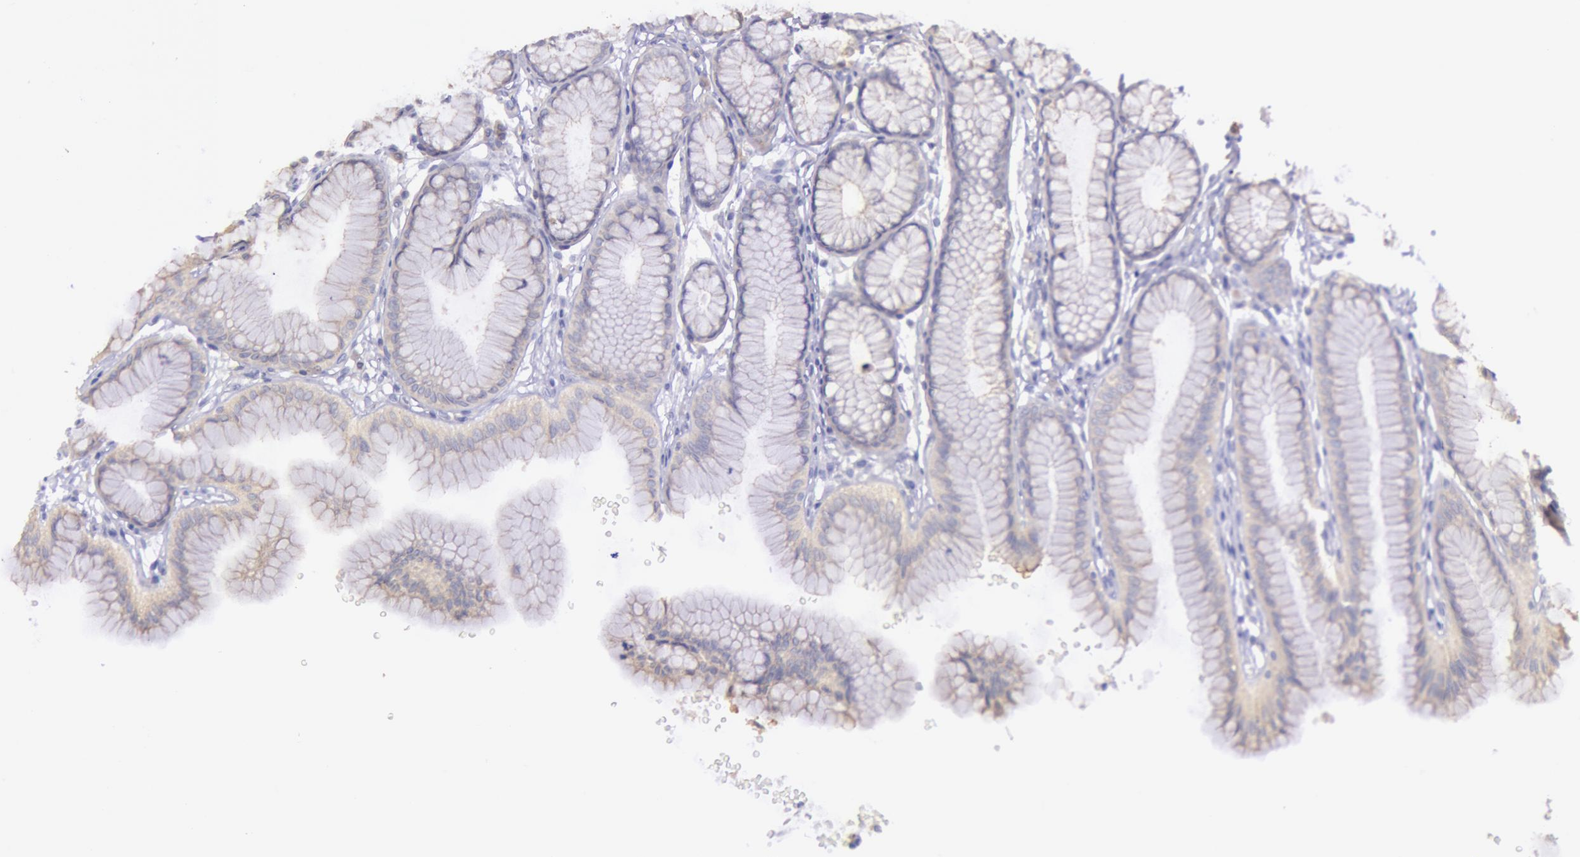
{"staining": {"intensity": "negative", "quantity": "none", "location": "none"}, "tissue": "stomach", "cell_type": "Glandular cells", "image_type": "normal", "snomed": [{"axis": "morphology", "description": "Normal tissue, NOS"}, {"axis": "topography", "description": "Stomach"}], "caption": "Immunohistochemical staining of benign stomach shows no significant positivity in glandular cells.", "gene": "MYH1", "patient": {"sex": "male", "age": 42}}